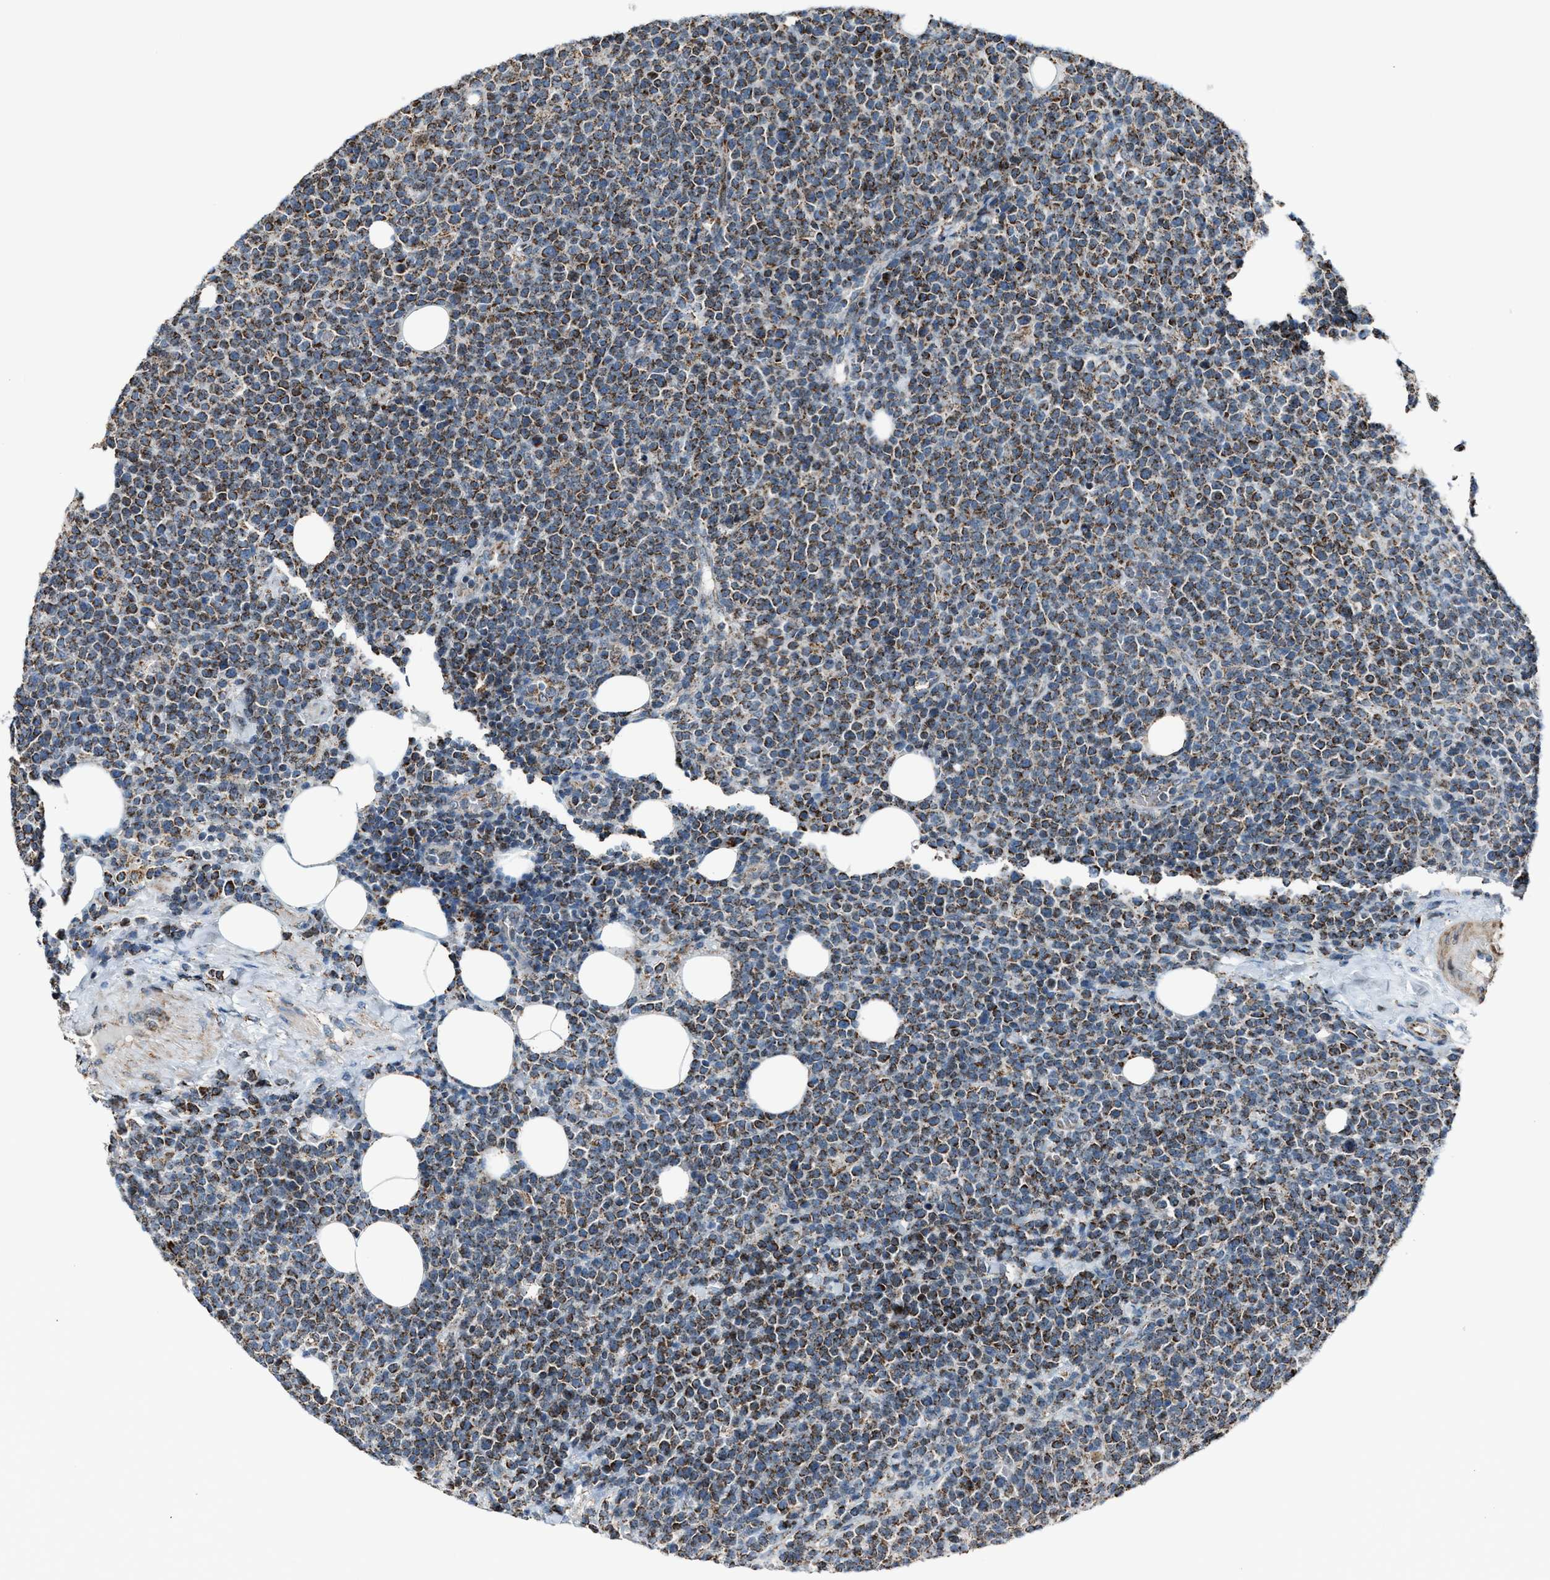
{"staining": {"intensity": "strong", "quantity": "25%-75%", "location": "cytoplasmic/membranous"}, "tissue": "lymphoma", "cell_type": "Tumor cells", "image_type": "cancer", "snomed": [{"axis": "morphology", "description": "Malignant lymphoma, non-Hodgkin's type, High grade"}, {"axis": "topography", "description": "Lymph node"}], "caption": "Protein expression analysis of human high-grade malignant lymphoma, non-Hodgkin's type reveals strong cytoplasmic/membranous staining in approximately 25%-75% of tumor cells.", "gene": "CHN2", "patient": {"sex": "male", "age": 61}}